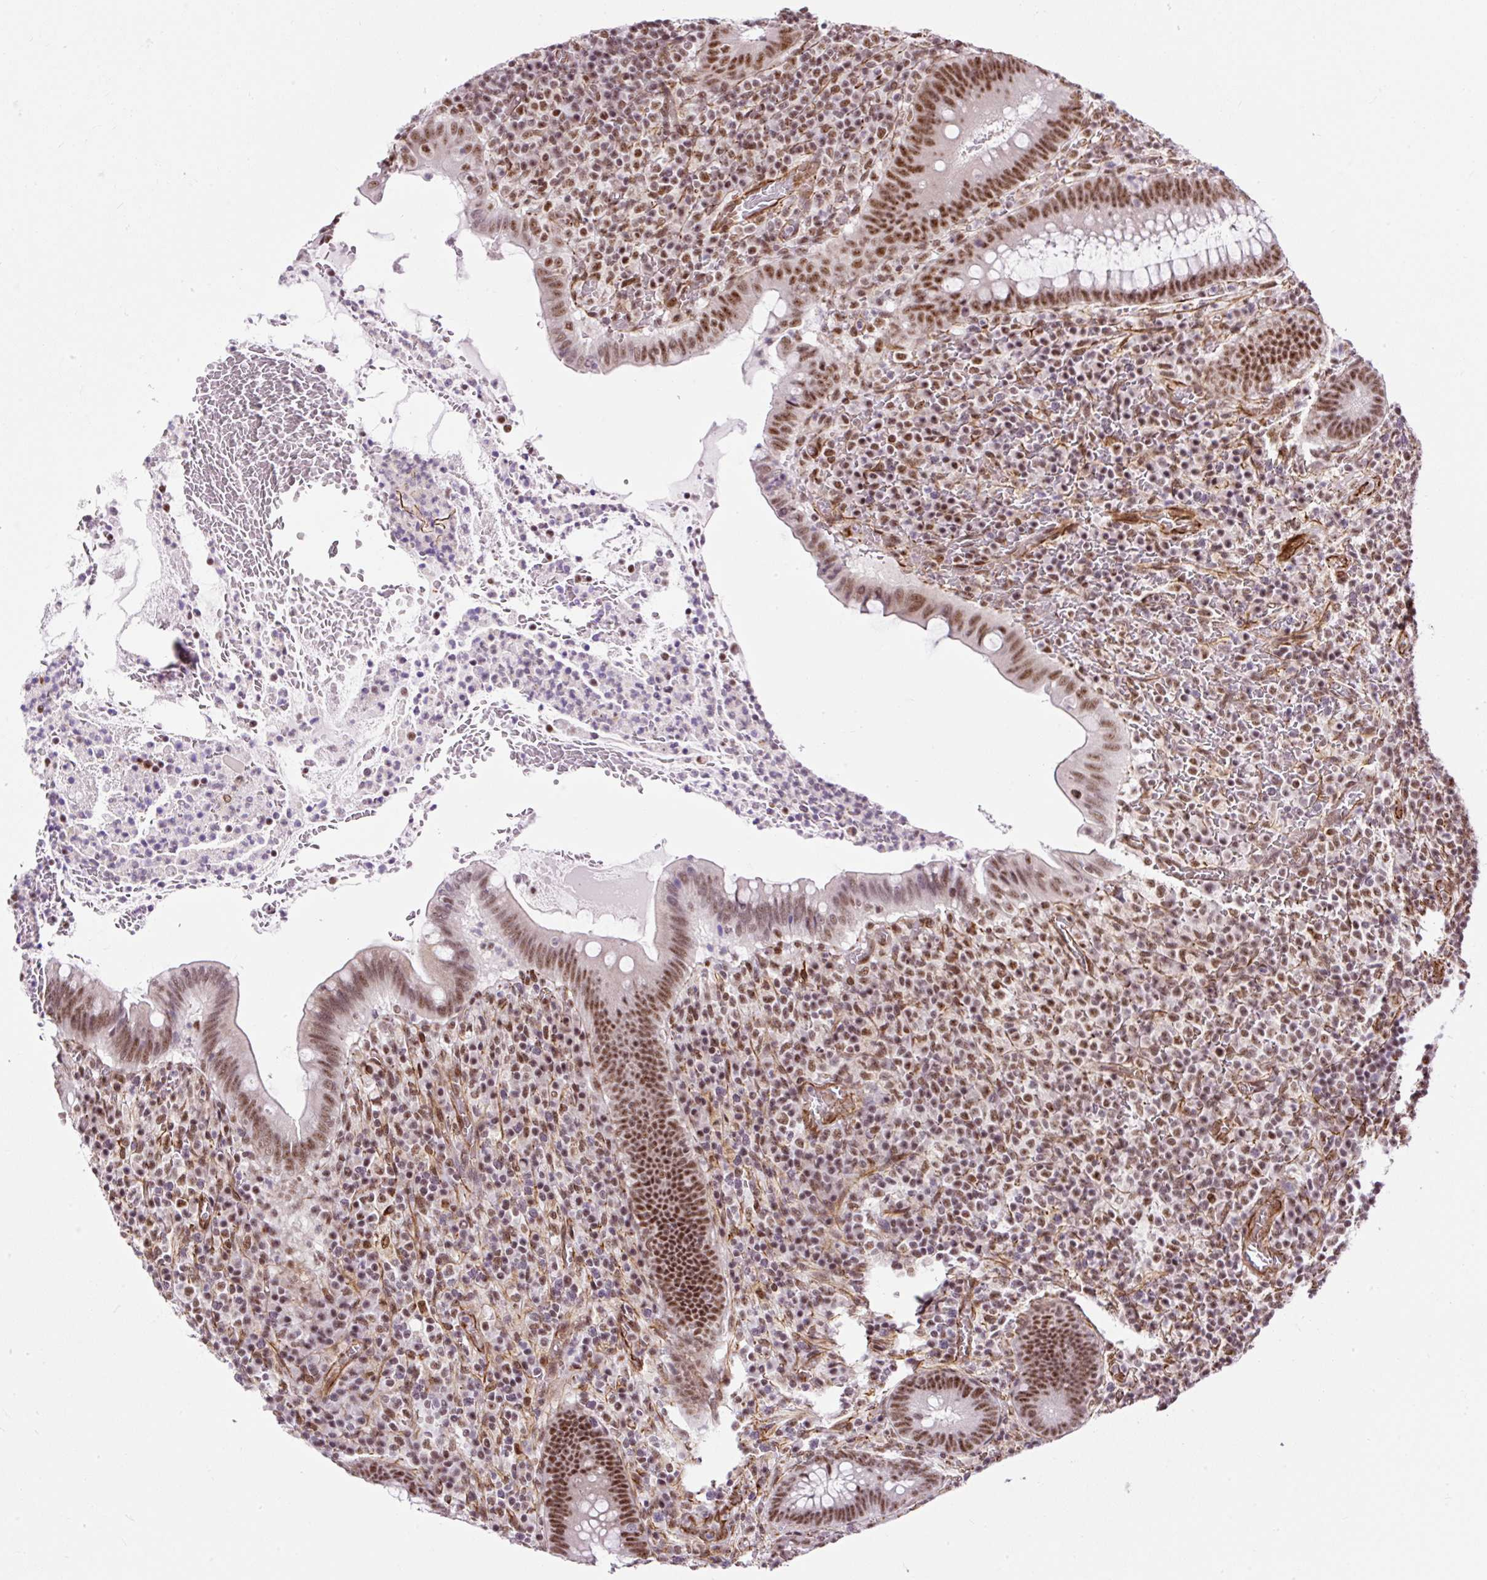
{"staining": {"intensity": "moderate", "quantity": ">75%", "location": "nuclear"}, "tissue": "appendix", "cell_type": "Glandular cells", "image_type": "normal", "snomed": [{"axis": "morphology", "description": "Normal tissue, NOS"}, {"axis": "topography", "description": "Appendix"}], "caption": "A micrograph of human appendix stained for a protein exhibits moderate nuclear brown staining in glandular cells.", "gene": "FMC1", "patient": {"sex": "female", "age": 43}}